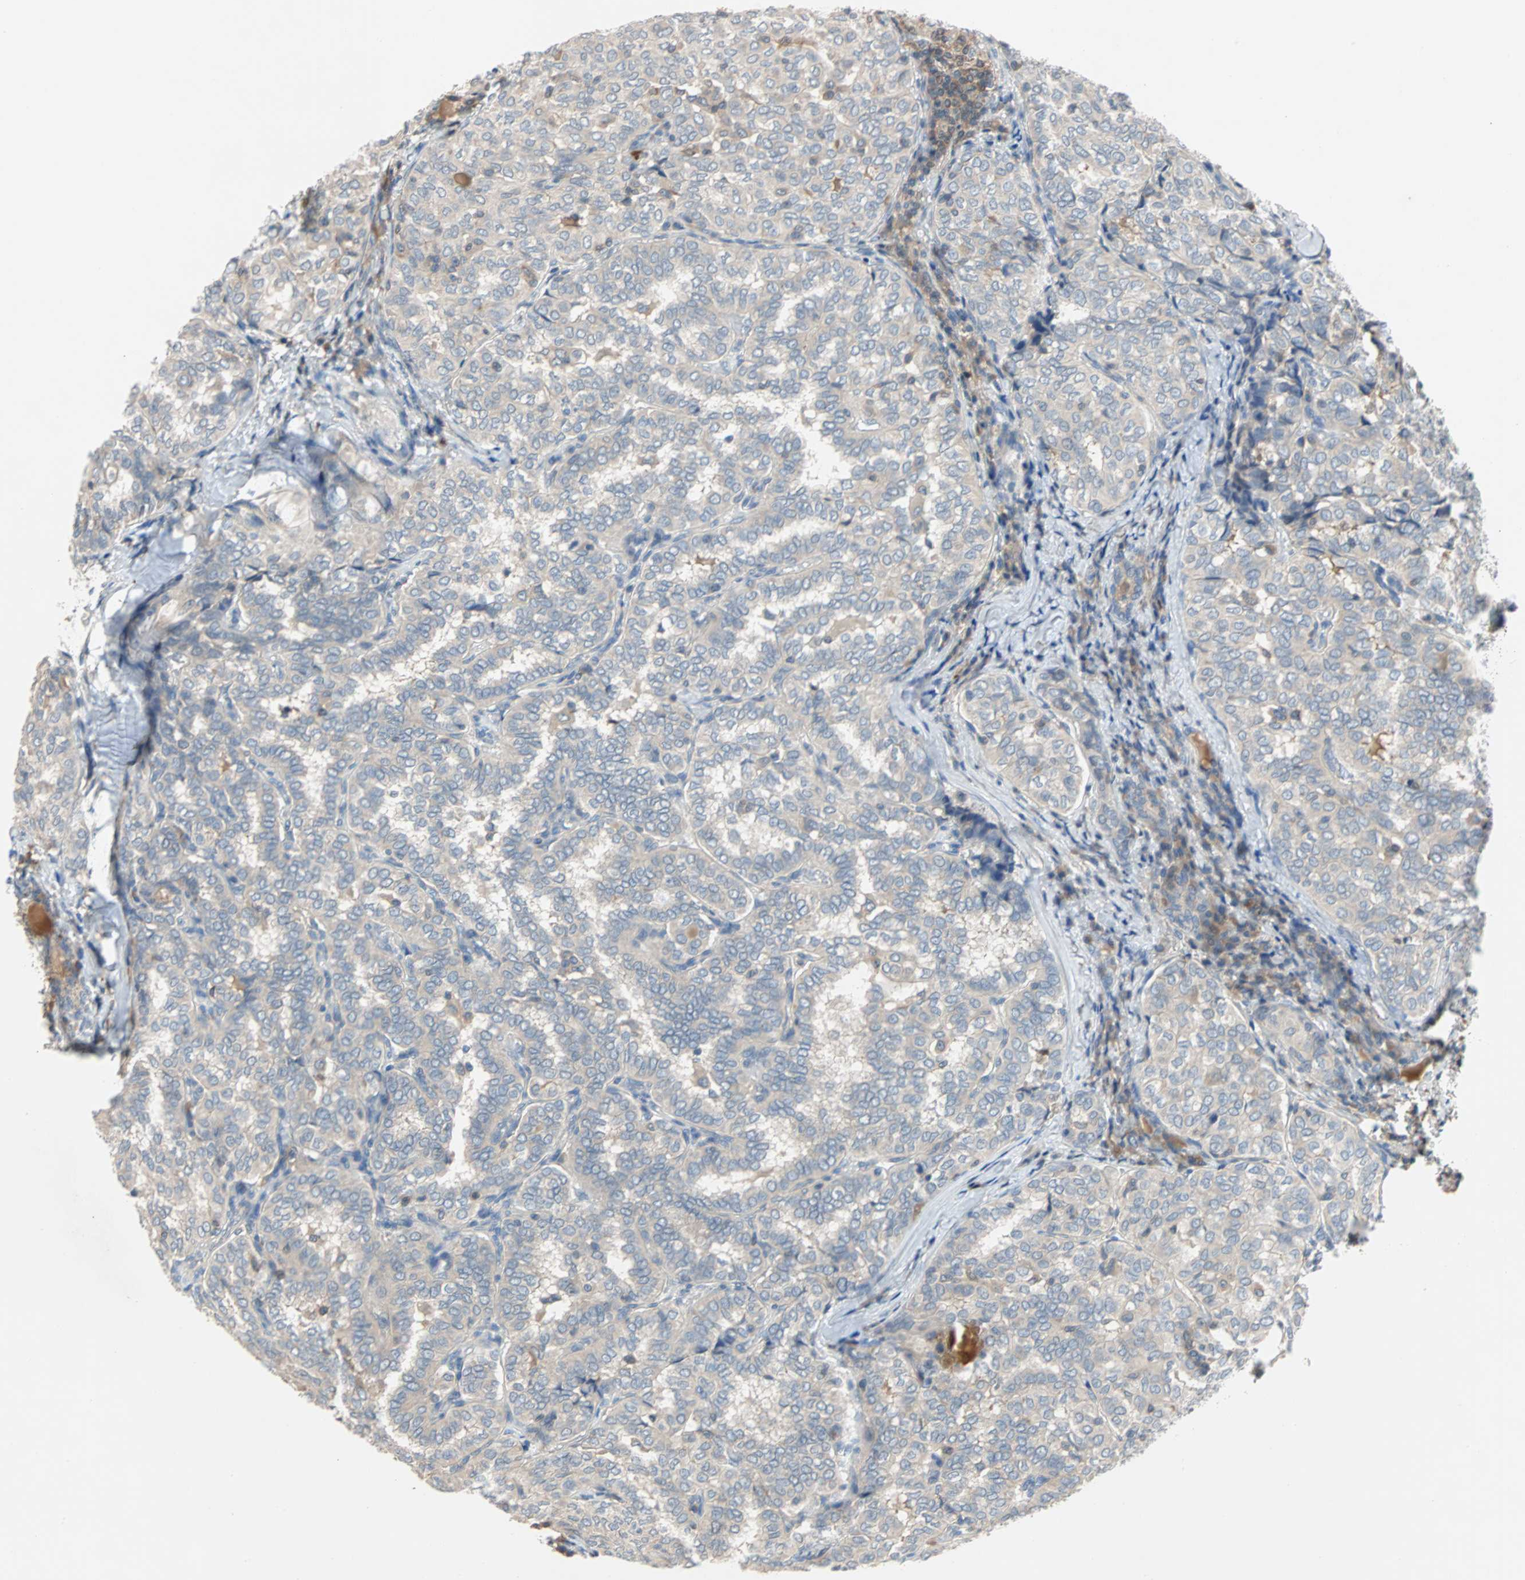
{"staining": {"intensity": "negative", "quantity": "none", "location": "none"}, "tissue": "thyroid cancer", "cell_type": "Tumor cells", "image_type": "cancer", "snomed": [{"axis": "morphology", "description": "Normal tissue, NOS"}, {"axis": "morphology", "description": "Papillary adenocarcinoma, NOS"}, {"axis": "topography", "description": "Thyroid gland"}], "caption": "This is a micrograph of immunohistochemistry staining of papillary adenocarcinoma (thyroid), which shows no expression in tumor cells.", "gene": "MAP4K1", "patient": {"sex": "female", "age": 30}}